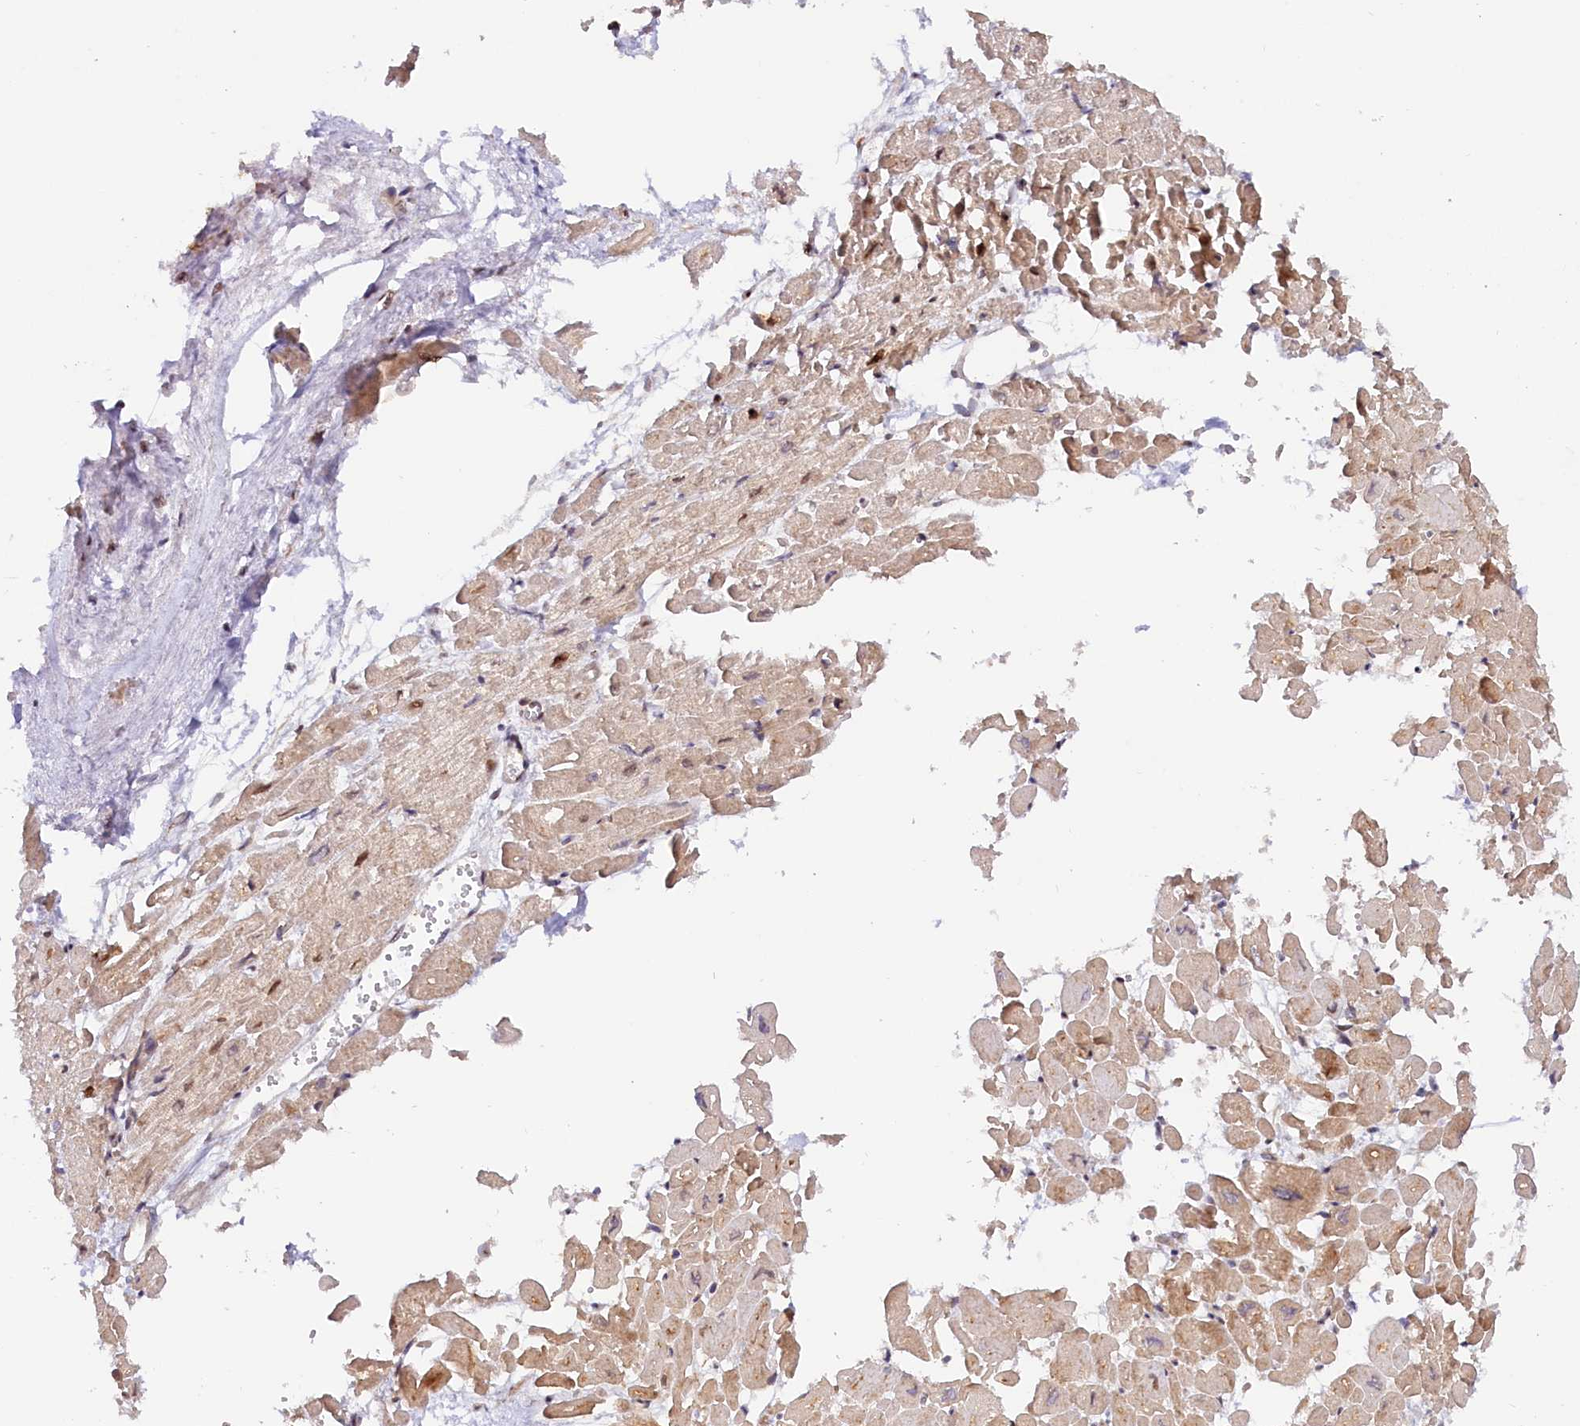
{"staining": {"intensity": "moderate", "quantity": ">75%", "location": "cytoplasmic/membranous,nuclear"}, "tissue": "heart muscle", "cell_type": "Cardiomyocytes", "image_type": "normal", "snomed": [{"axis": "morphology", "description": "Normal tissue, NOS"}, {"axis": "topography", "description": "Heart"}], "caption": "Benign heart muscle shows moderate cytoplasmic/membranous,nuclear staining in approximately >75% of cardiomyocytes, visualized by immunohistochemistry.", "gene": "ANKRD24", "patient": {"sex": "male", "age": 54}}